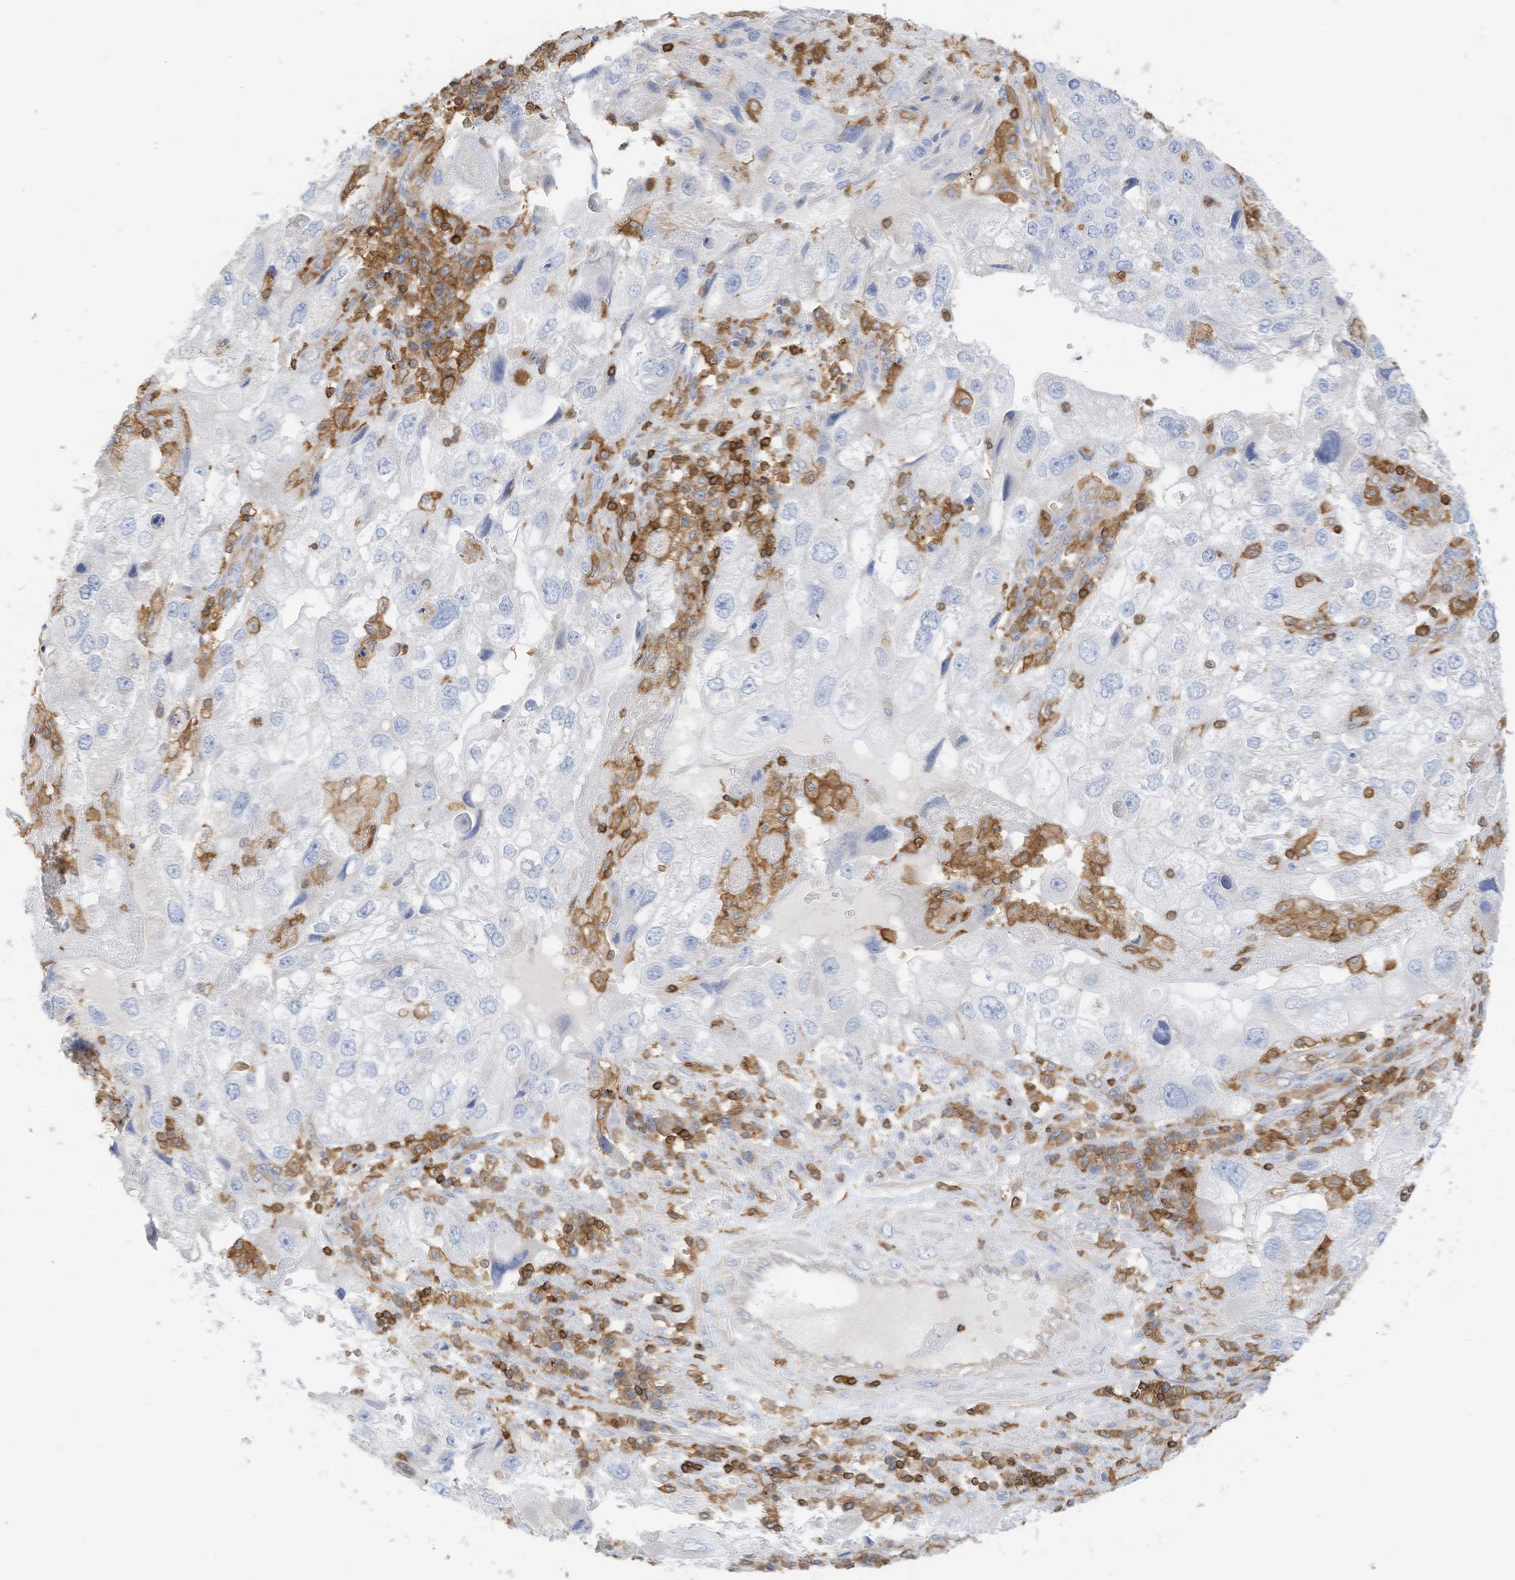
{"staining": {"intensity": "negative", "quantity": "none", "location": "none"}, "tissue": "endometrial cancer", "cell_type": "Tumor cells", "image_type": "cancer", "snomed": [{"axis": "morphology", "description": "Adenocarcinoma, NOS"}, {"axis": "topography", "description": "Endometrium"}], "caption": "Adenocarcinoma (endometrial) was stained to show a protein in brown. There is no significant positivity in tumor cells.", "gene": "ARHGAP25", "patient": {"sex": "female", "age": 49}}